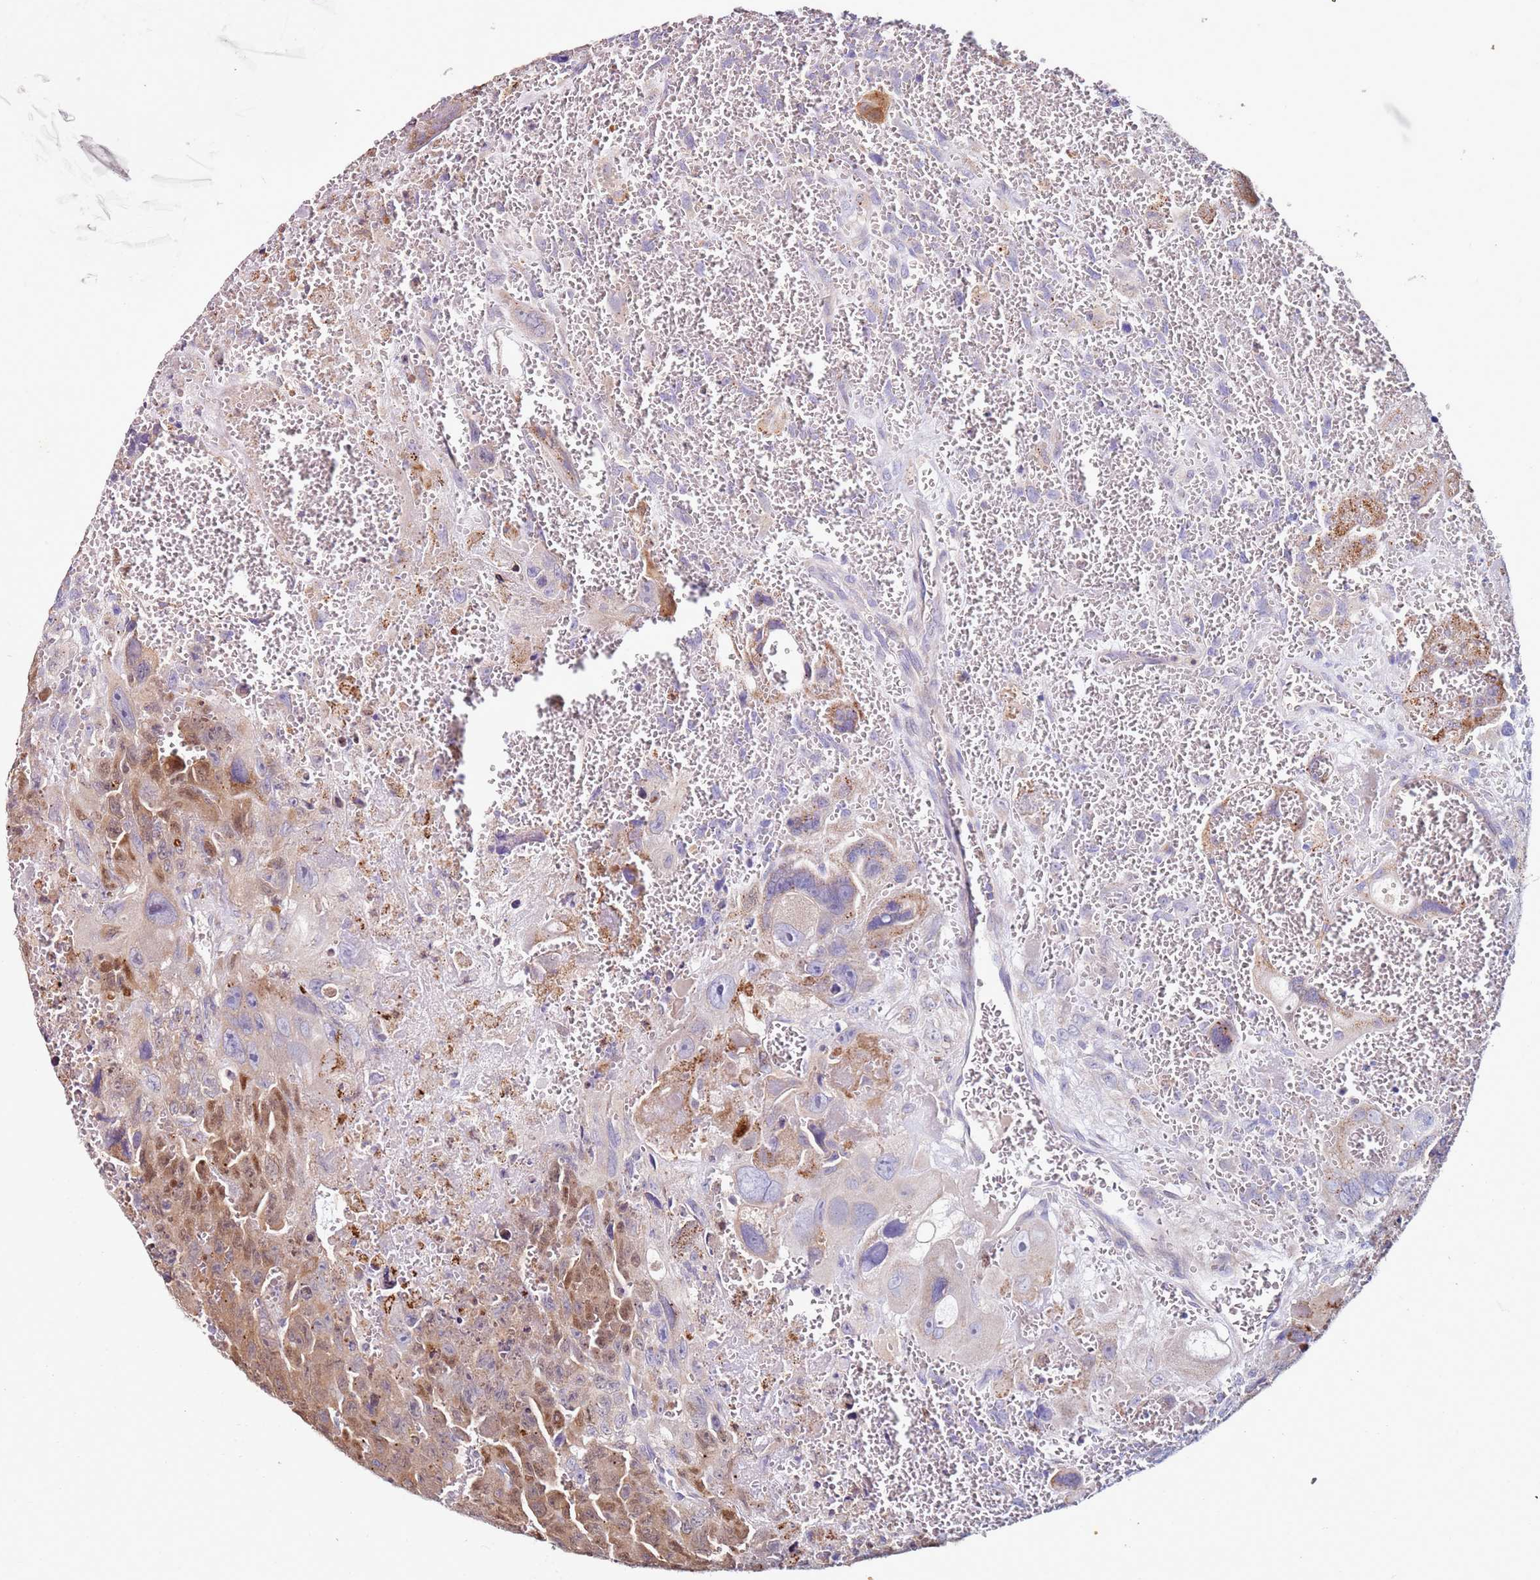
{"staining": {"intensity": "moderate", "quantity": "25%-75%", "location": "cytoplasmic/membranous"}, "tissue": "testis cancer", "cell_type": "Tumor cells", "image_type": "cancer", "snomed": [{"axis": "morphology", "description": "Carcinoma, Embryonal, NOS"}, {"axis": "topography", "description": "Testis"}], "caption": "Protein staining of embryonal carcinoma (testis) tissue reveals moderate cytoplasmic/membranous staining in approximately 25%-75% of tumor cells.", "gene": "CNOT9", "patient": {"sex": "male", "age": 28}}